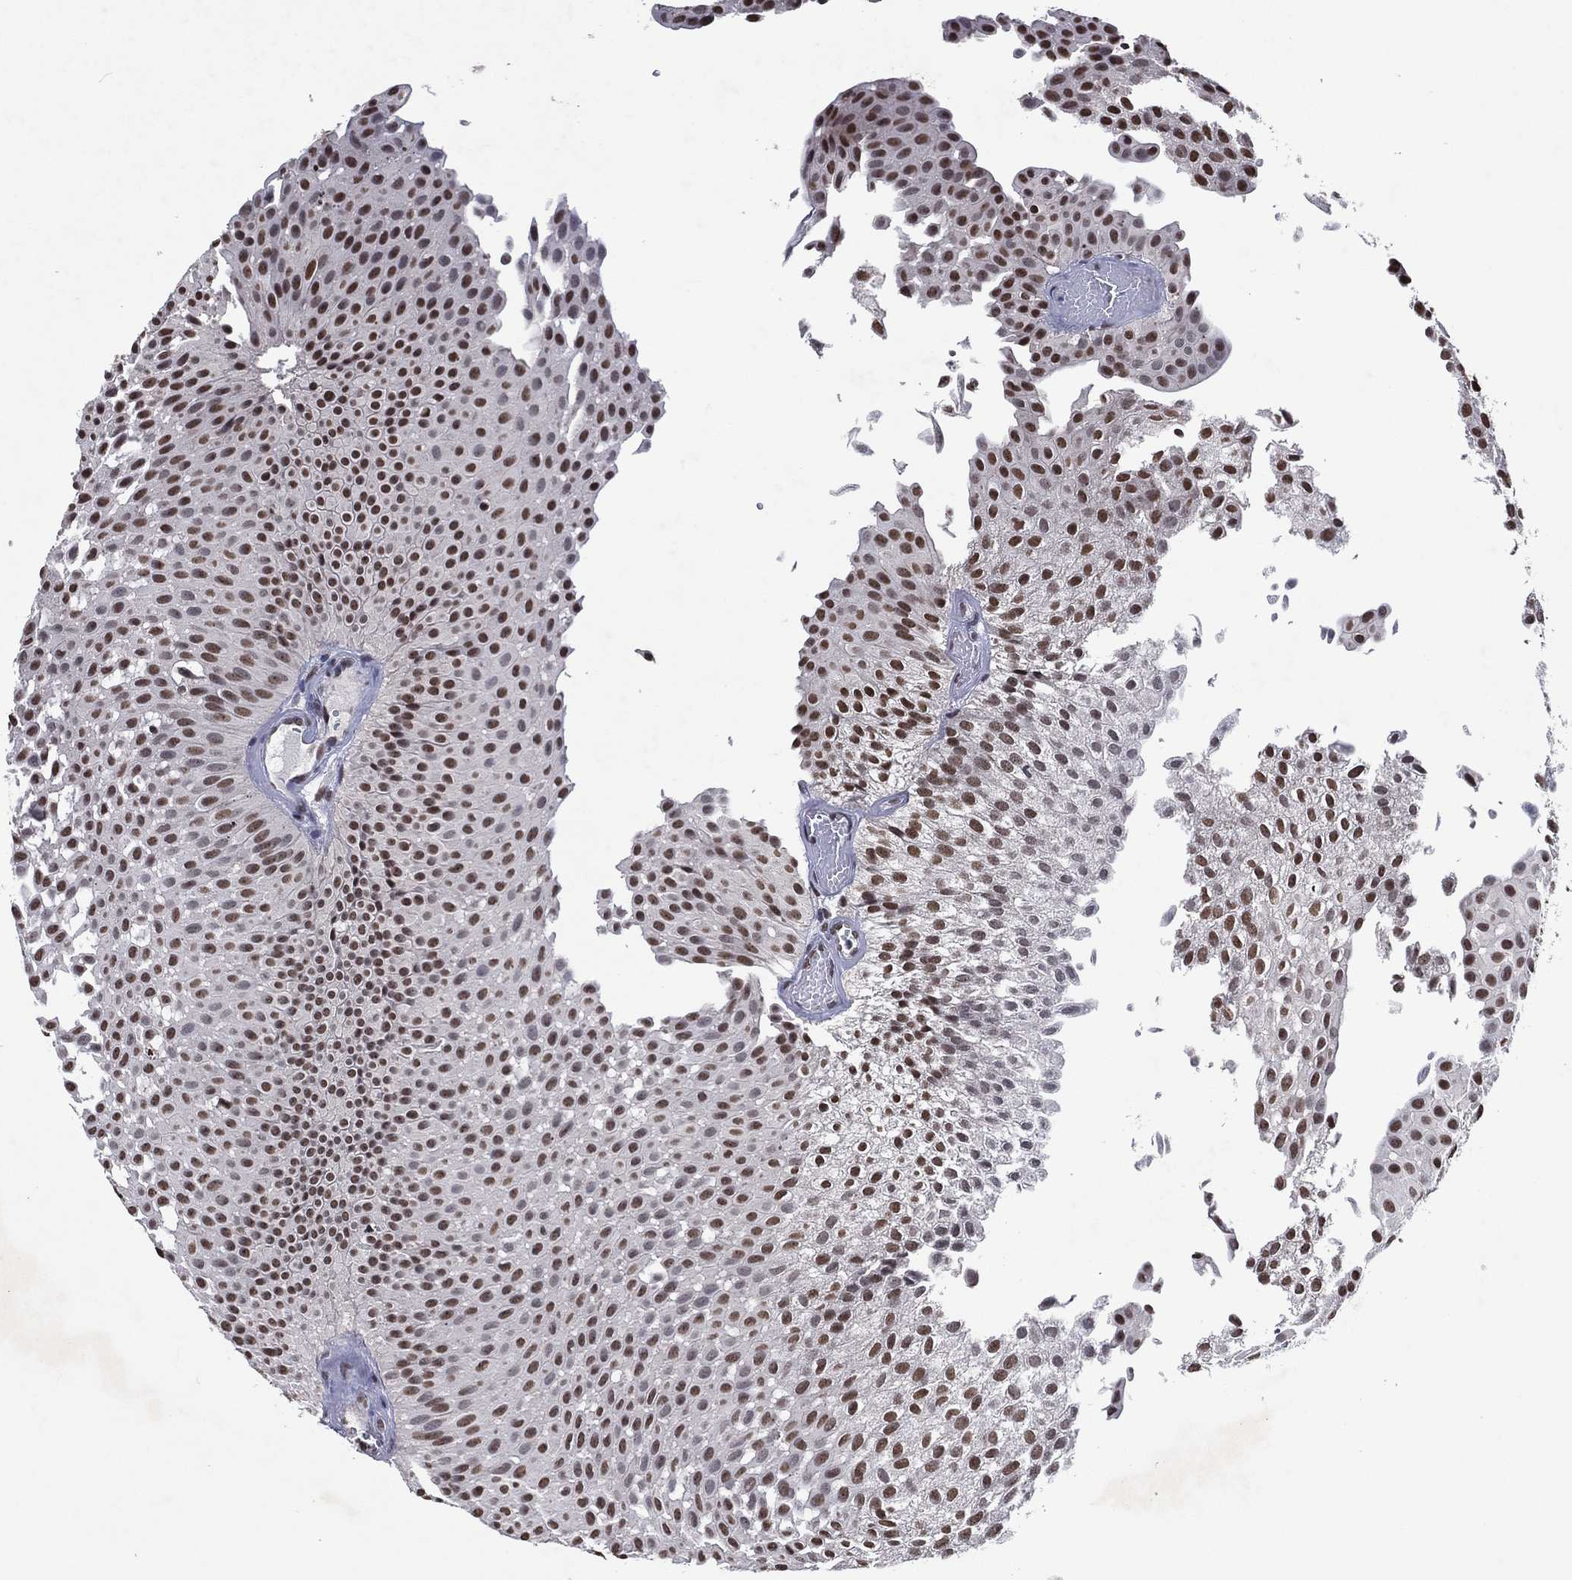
{"staining": {"intensity": "strong", "quantity": "25%-75%", "location": "nuclear"}, "tissue": "urothelial cancer", "cell_type": "Tumor cells", "image_type": "cancer", "snomed": [{"axis": "morphology", "description": "Urothelial carcinoma, Low grade"}, {"axis": "topography", "description": "Urinary bladder"}], "caption": "Immunohistochemical staining of low-grade urothelial carcinoma exhibits strong nuclear protein expression in approximately 25%-75% of tumor cells.", "gene": "ZBTB42", "patient": {"sex": "male", "age": 64}}